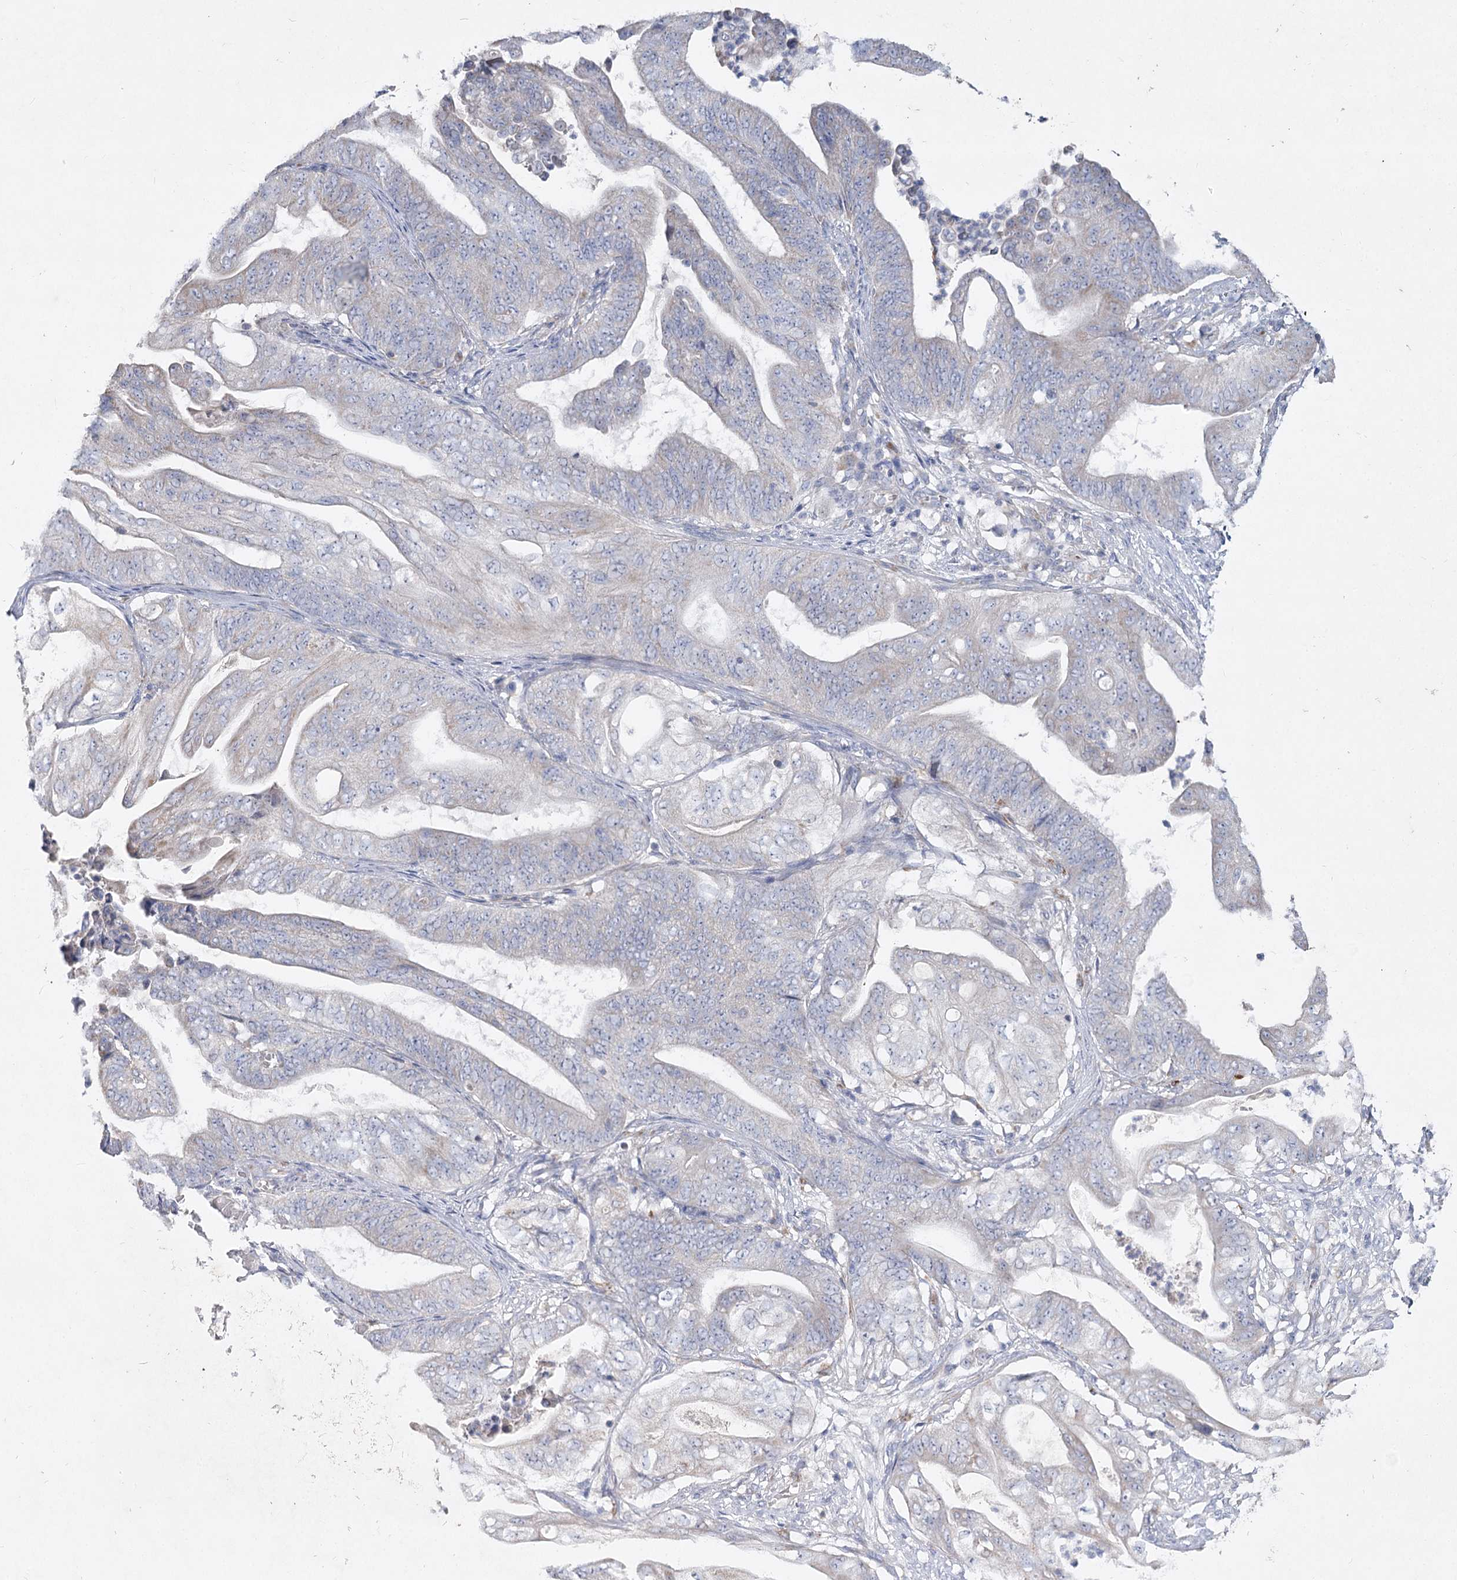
{"staining": {"intensity": "weak", "quantity": "<25%", "location": "cytoplasmic/membranous"}, "tissue": "stomach cancer", "cell_type": "Tumor cells", "image_type": "cancer", "snomed": [{"axis": "morphology", "description": "Adenocarcinoma, NOS"}, {"axis": "topography", "description": "Stomach"}], "caption": "There is no significant staining in tumor cells of stomach cancer.", "gene": "TMEM187", "patient": {"sex": "female", "age": 73}}